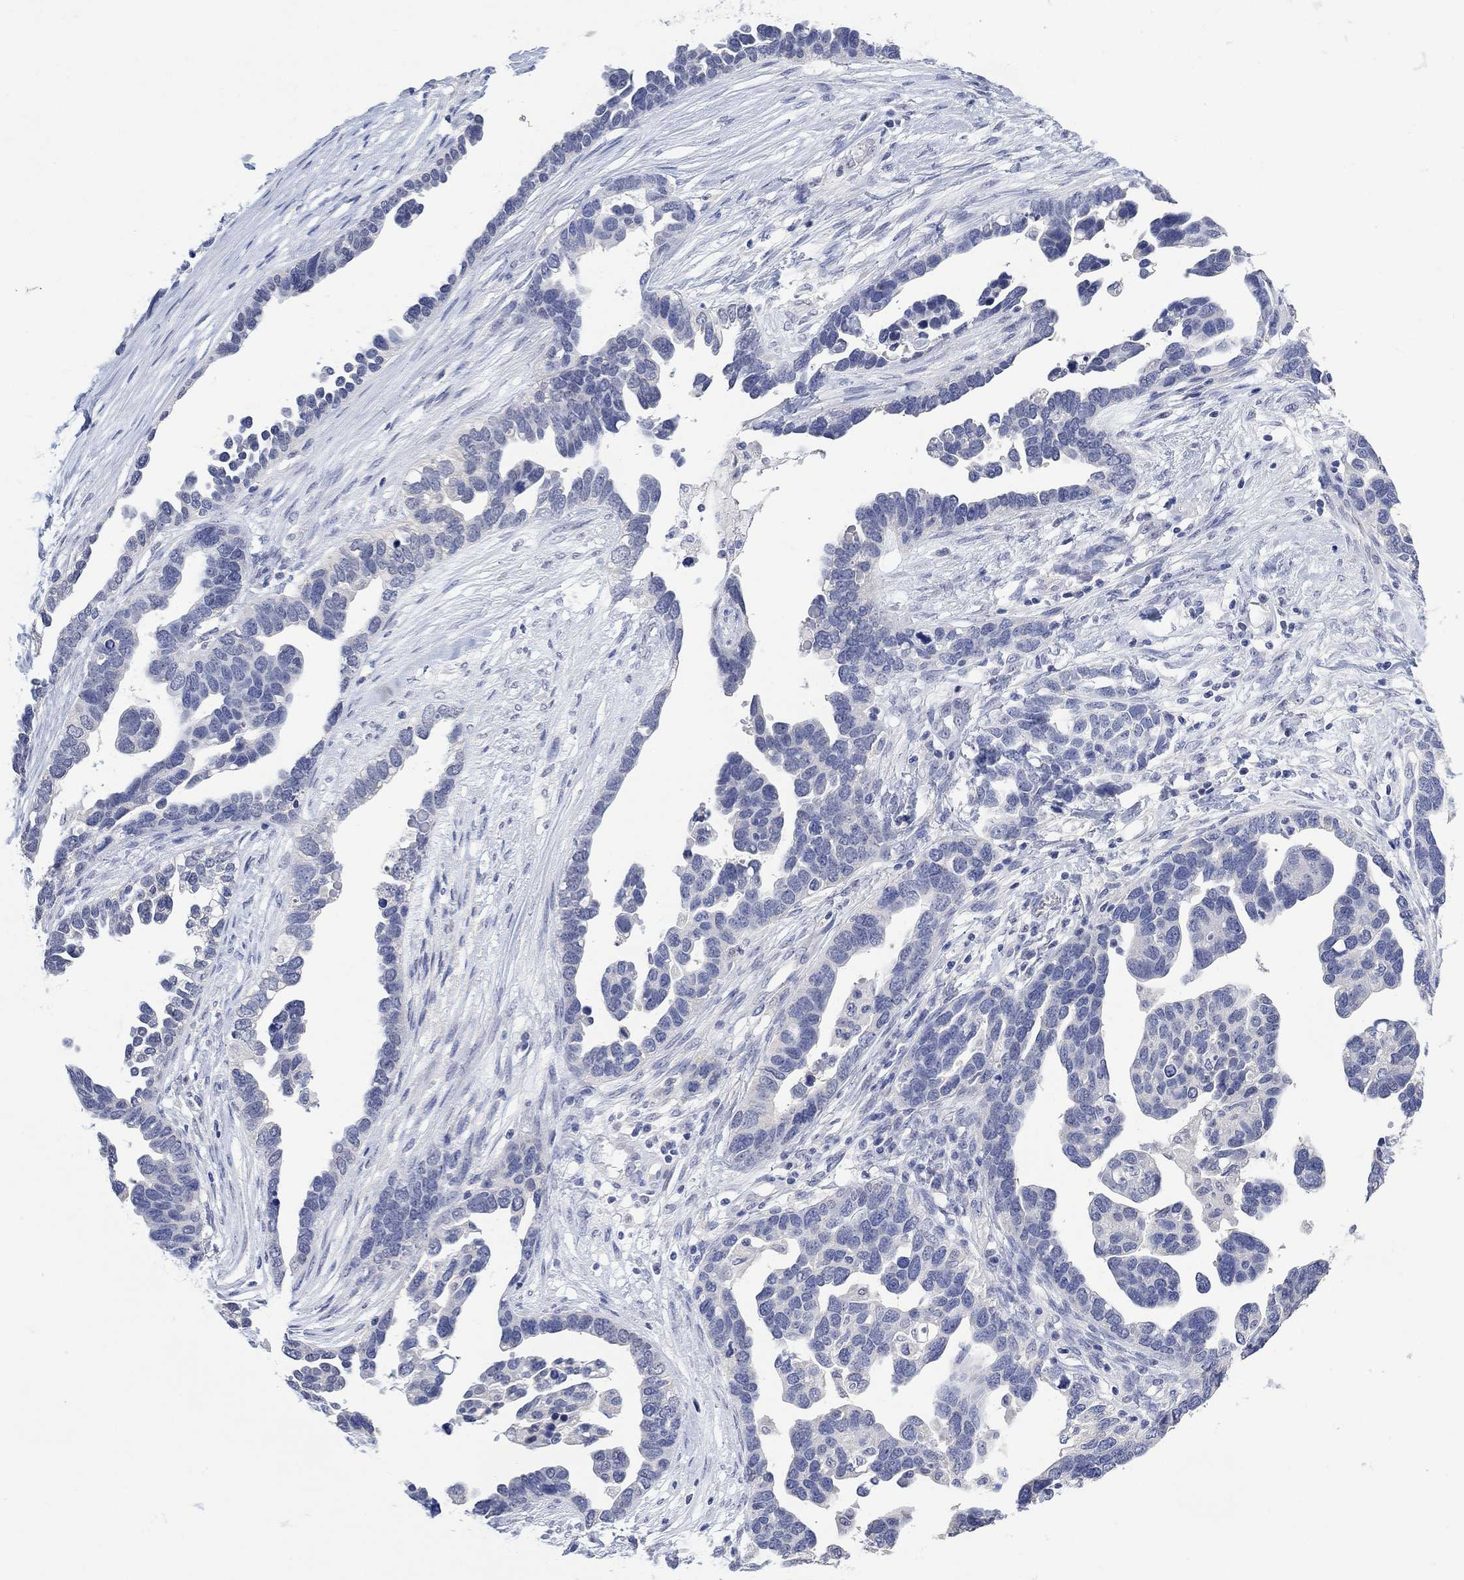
{"staining": {"intensity": "negative", "quantity": "none", "location": "none"}, "tissue": "ovarian cancer", "cell_type": "Tumor cells", "image_type": "cancer", "snomed": [{"axis": "morphology", "description": "Cystadenocarcinoma, serous, NOS"}, {"axis": "topography", "description": "Ovary"}], "caption": "IHC histopathology image of human ovarian cancer (serous cystadenocarcinoma) stained for a protein (brown), which exhibits no expression in tumor cells.", "gene": "FBP2", "patient": {"sex": "female", "age": 54}}